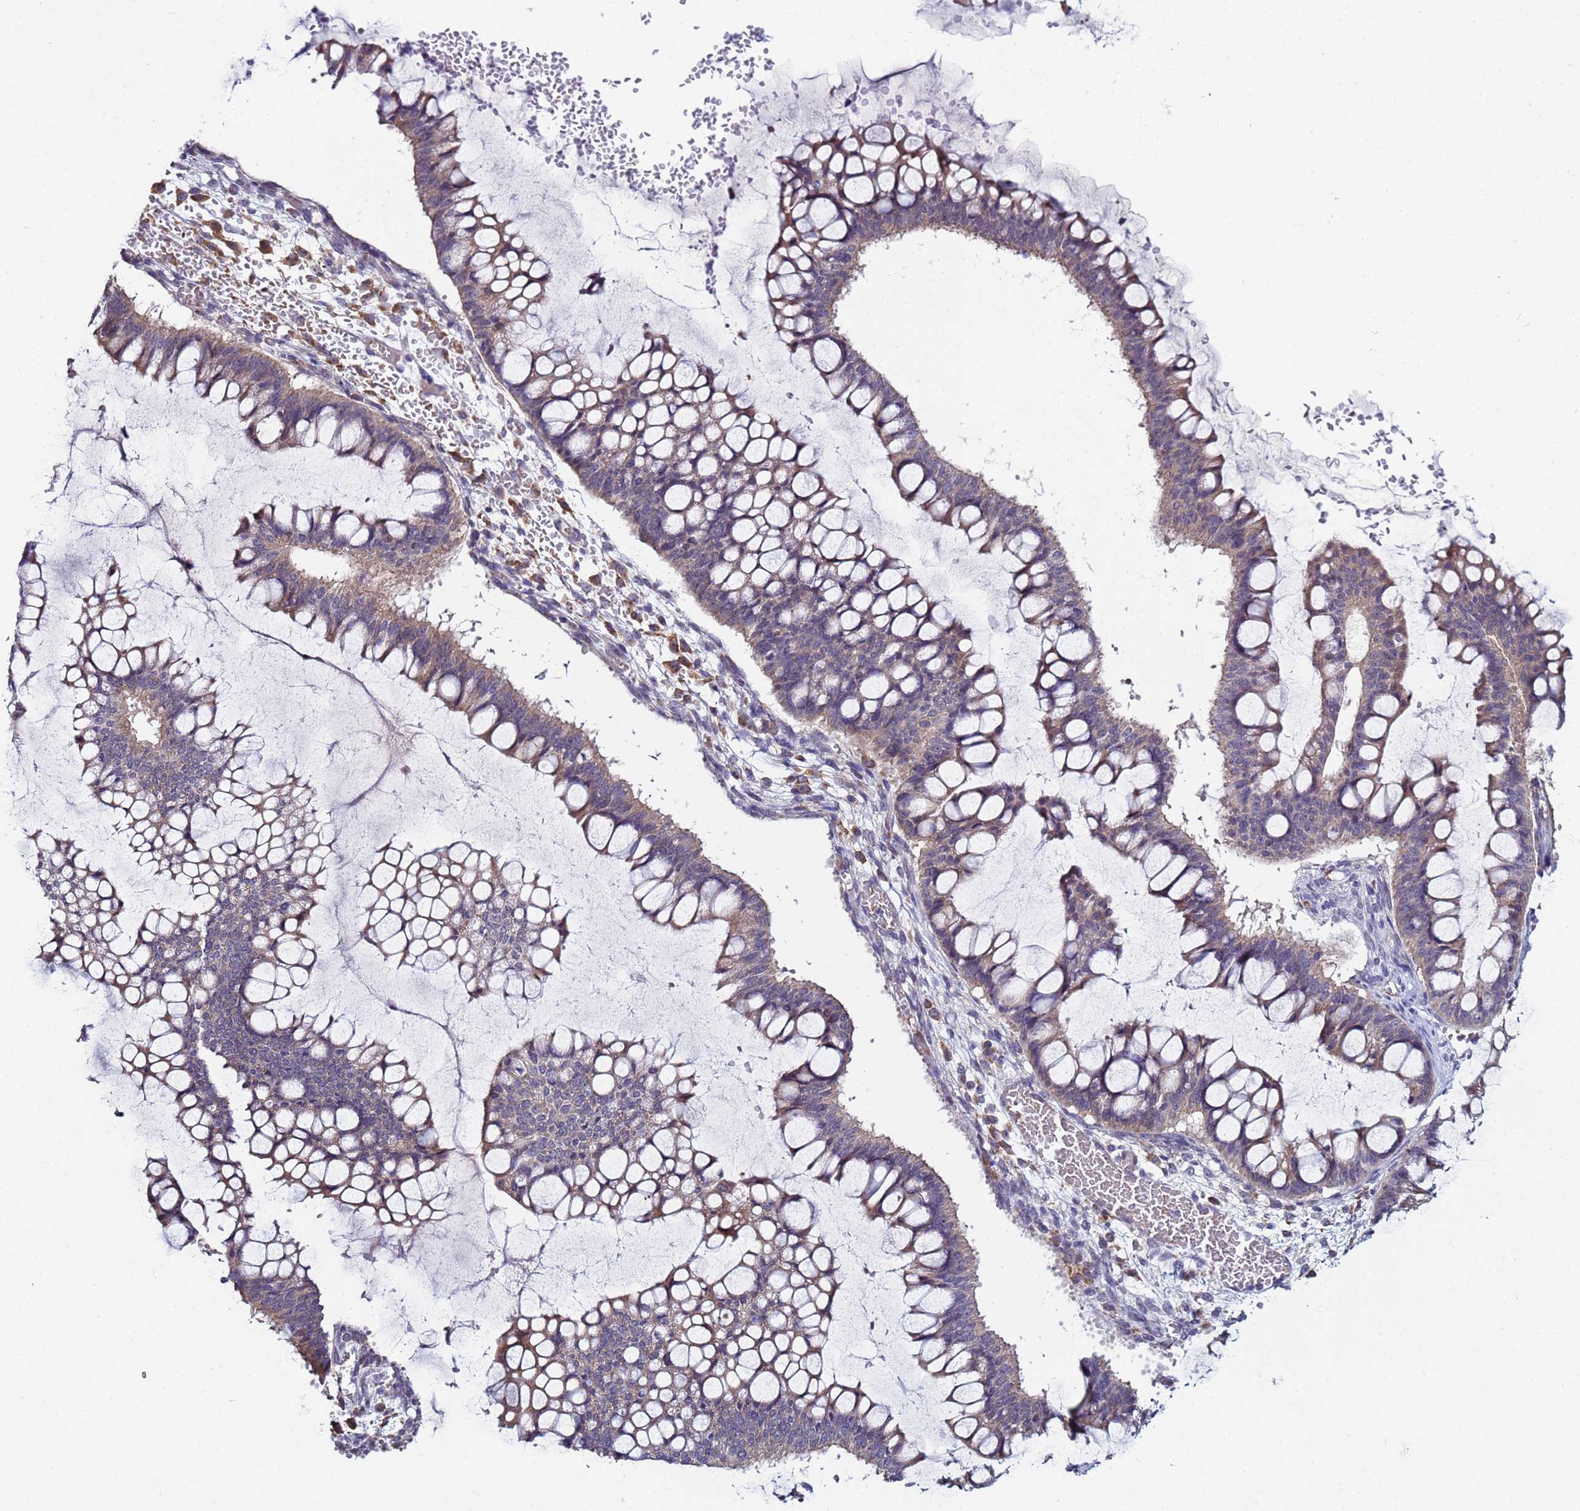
{"staining": {"intensity": "weak", "quantity": "25%-75%", "location": "cytoplasmic/membranous"}, "tissue": "ovarian cancer", "cell_type": "Tumor cells", "image_type": "cancer", "snomed": [{"axis": "morphology", "description": "Cystadenocarcinoma, mucinous, NOS"}, {"axis": "topography", "description": "Ovary"}], "caption": "Immunohistochemistry (IHC) micrograph of mucinous cystadenocarcinoma (ovarian) stained for a protein (brown), which demonstrates low levels of weak cytoplasmic/membranous positivity in approximately 25%-75% of tumor cells.", "gene": "CLHC1", "patient": {"sex": "female", "age": 73}}